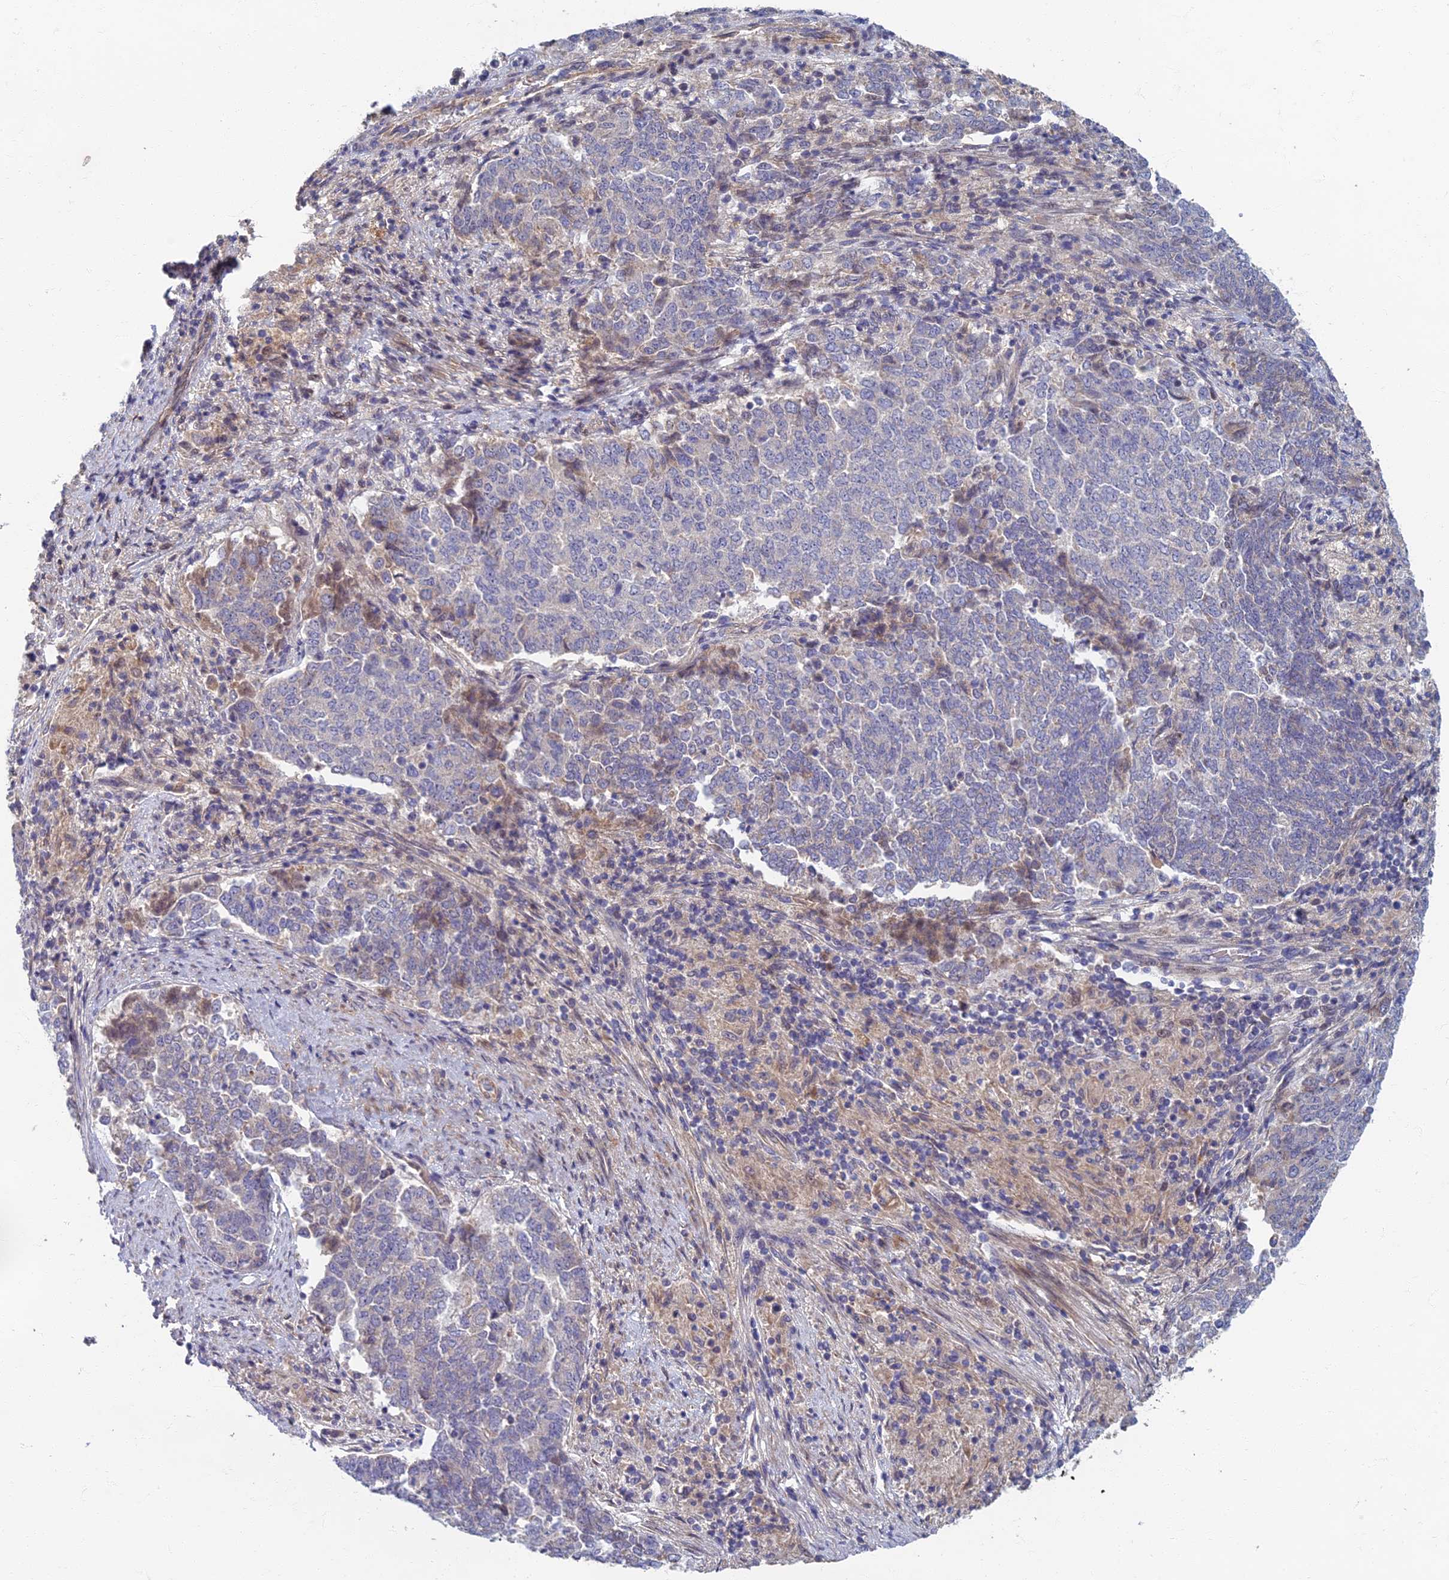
{"staining": {"intensity": "negative", "quantity": "none", "location": "none"}, "tissue": "endometrial cancer", "cell_type": "Tumor cells", "image_type": "cancer", "snomed": [{"axis": "morphology", "description": "Adenocarcinoma, NOS"}, {"axis": "topography", "description": "Endometrium"}], "caption": "Photomicrograph shows no significant protein staining in tumor cells of endometrial cancer (adenocarcinoma).", "gene": "SOGA1", "patient": {"sex": "female", "age": 80}}